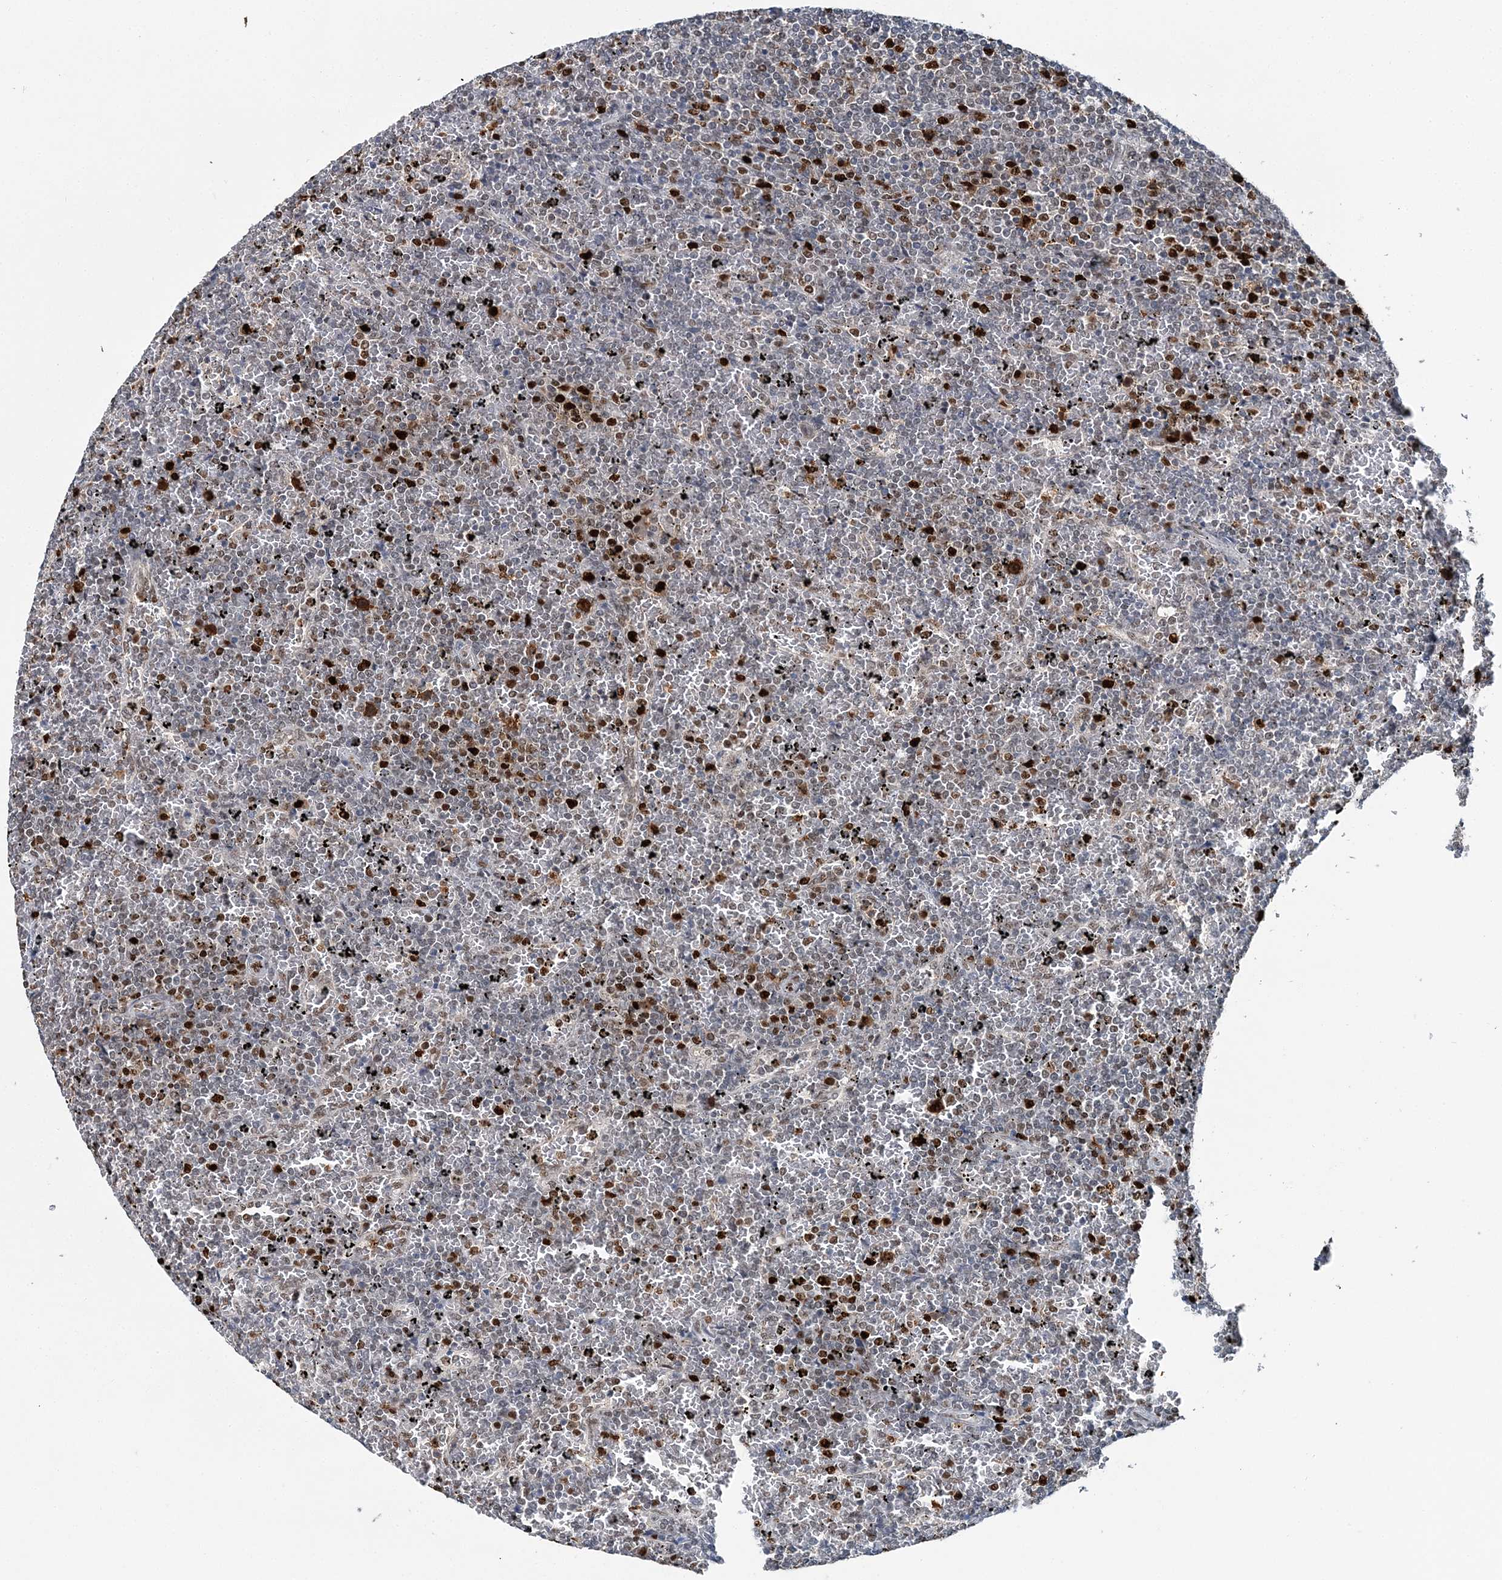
{"staining": {"intensity": "strong", "quantity": "<25%", "location": "nuclear"}, "tissue": "lymphoma", "cell_type": "Tumor cells", "image_type": "cancer", "snomed": [{"axis": "morphology", "description": "Malignant lymphoma, non-Hodgkin's type, Low grade"}, {"axis": "topography", "description": "Spleen"}], "caption": "This is a micrograph of IHC staining of low-grade malignant lymphoma, non-Hodgkin's type, which shows strong expression in the nuclear of tumor cells.", "gene": "HAT1", "patient": {"sex": "female", "age": 77}}